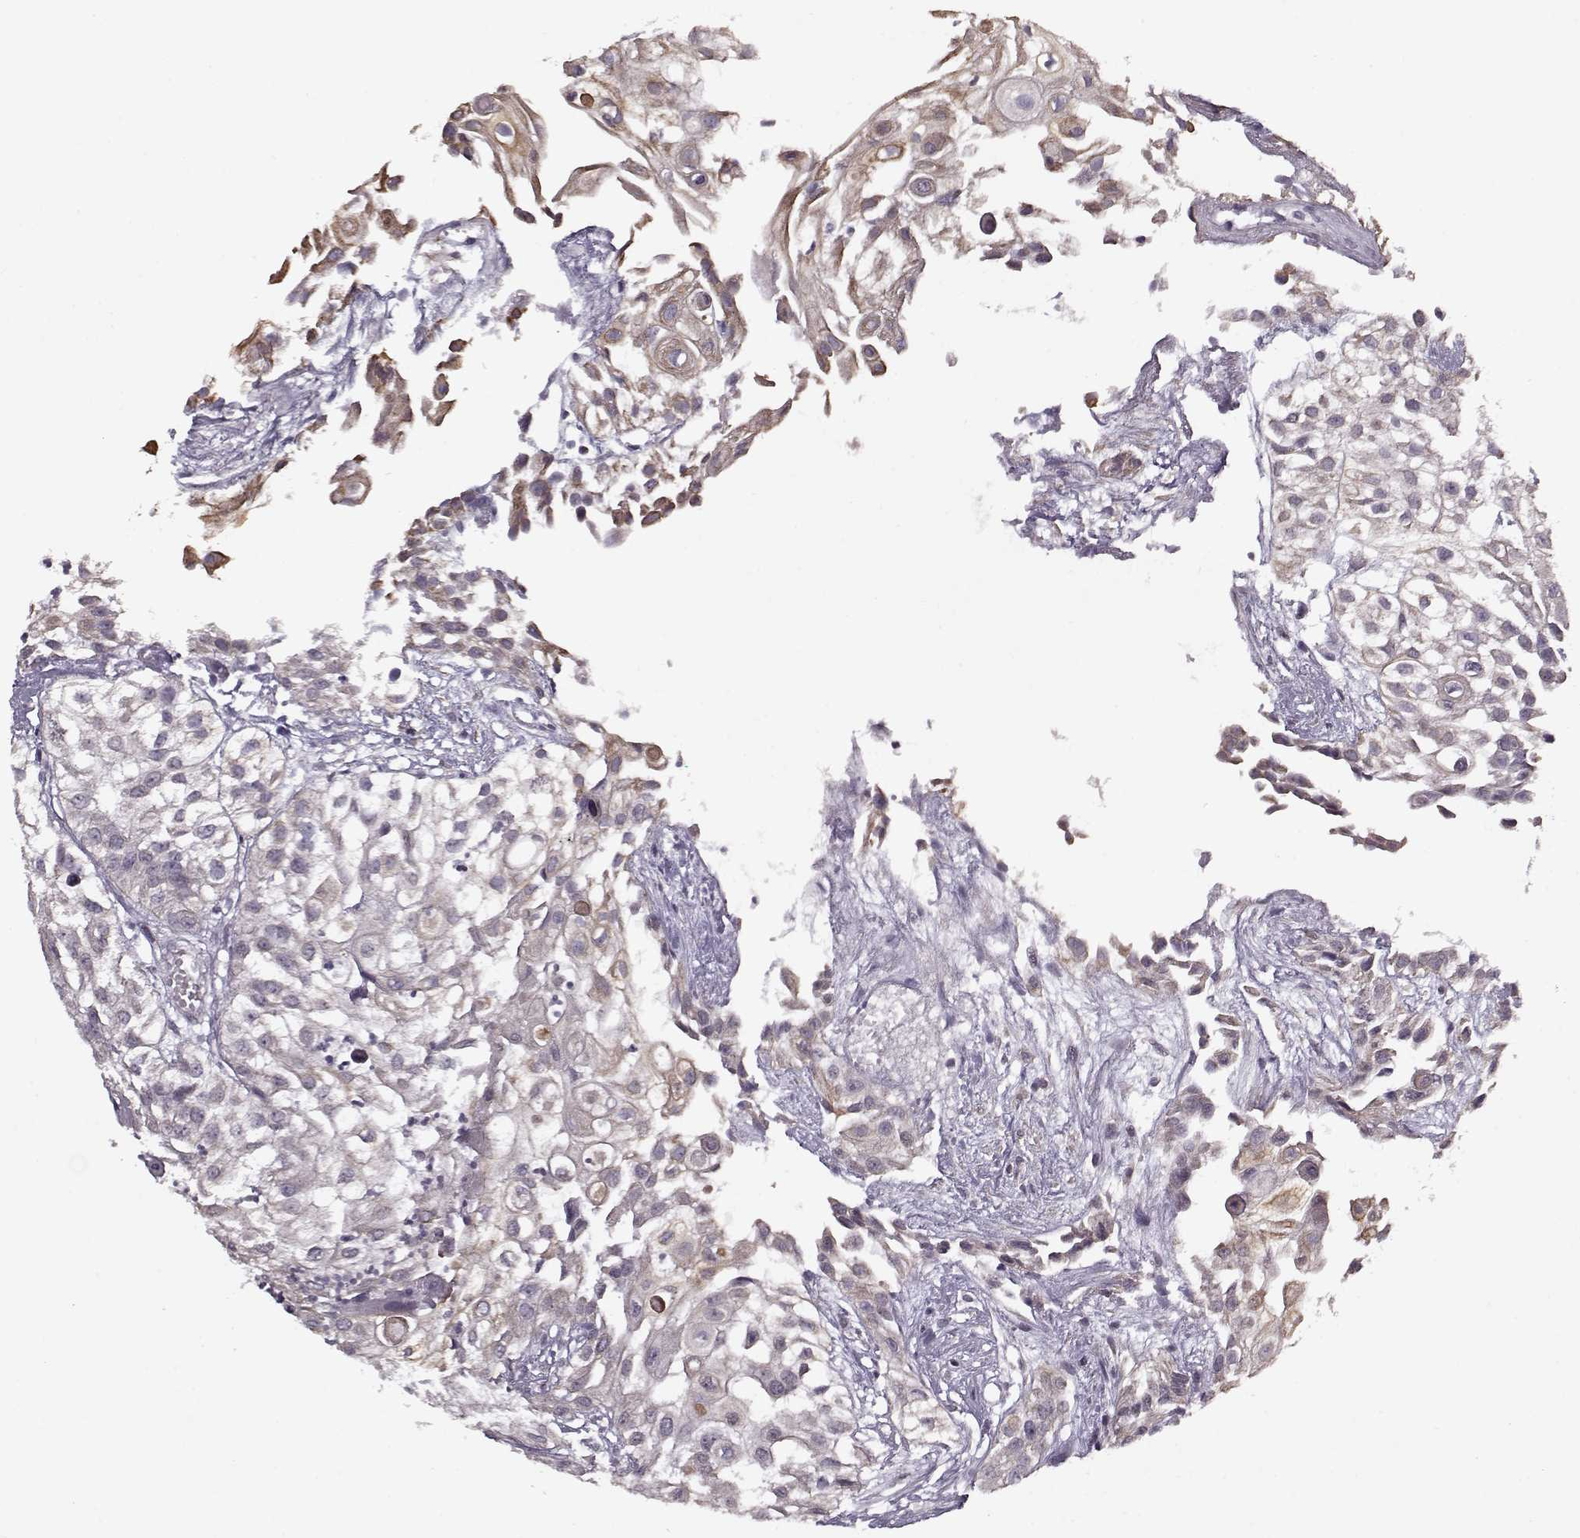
{"staining": {"intensity": "moderate", "quantity": "<25%", "location": "cytoplasmic/membranous"}, "tissue": "urothelial cancer", "cell_type": "Tumor cells", "image_type": "cancer", "snomed": [{"axis": "morphology", "description": "Urothelial carcinoma, High grade"}, {"axis": "topography", "description": "Urinary bladder"}], "caption": "Immunohistochemistry (IHC) histopathology image of human urothelial carcinoma (high-grade) stained for a protein (brown), which demonstrates low levels of moderate cytoplasmic/membranous positivity in approximately <25% of tumor cells.", "gene": "KRT9", "patient": {"sex": "female", "age": 79}}